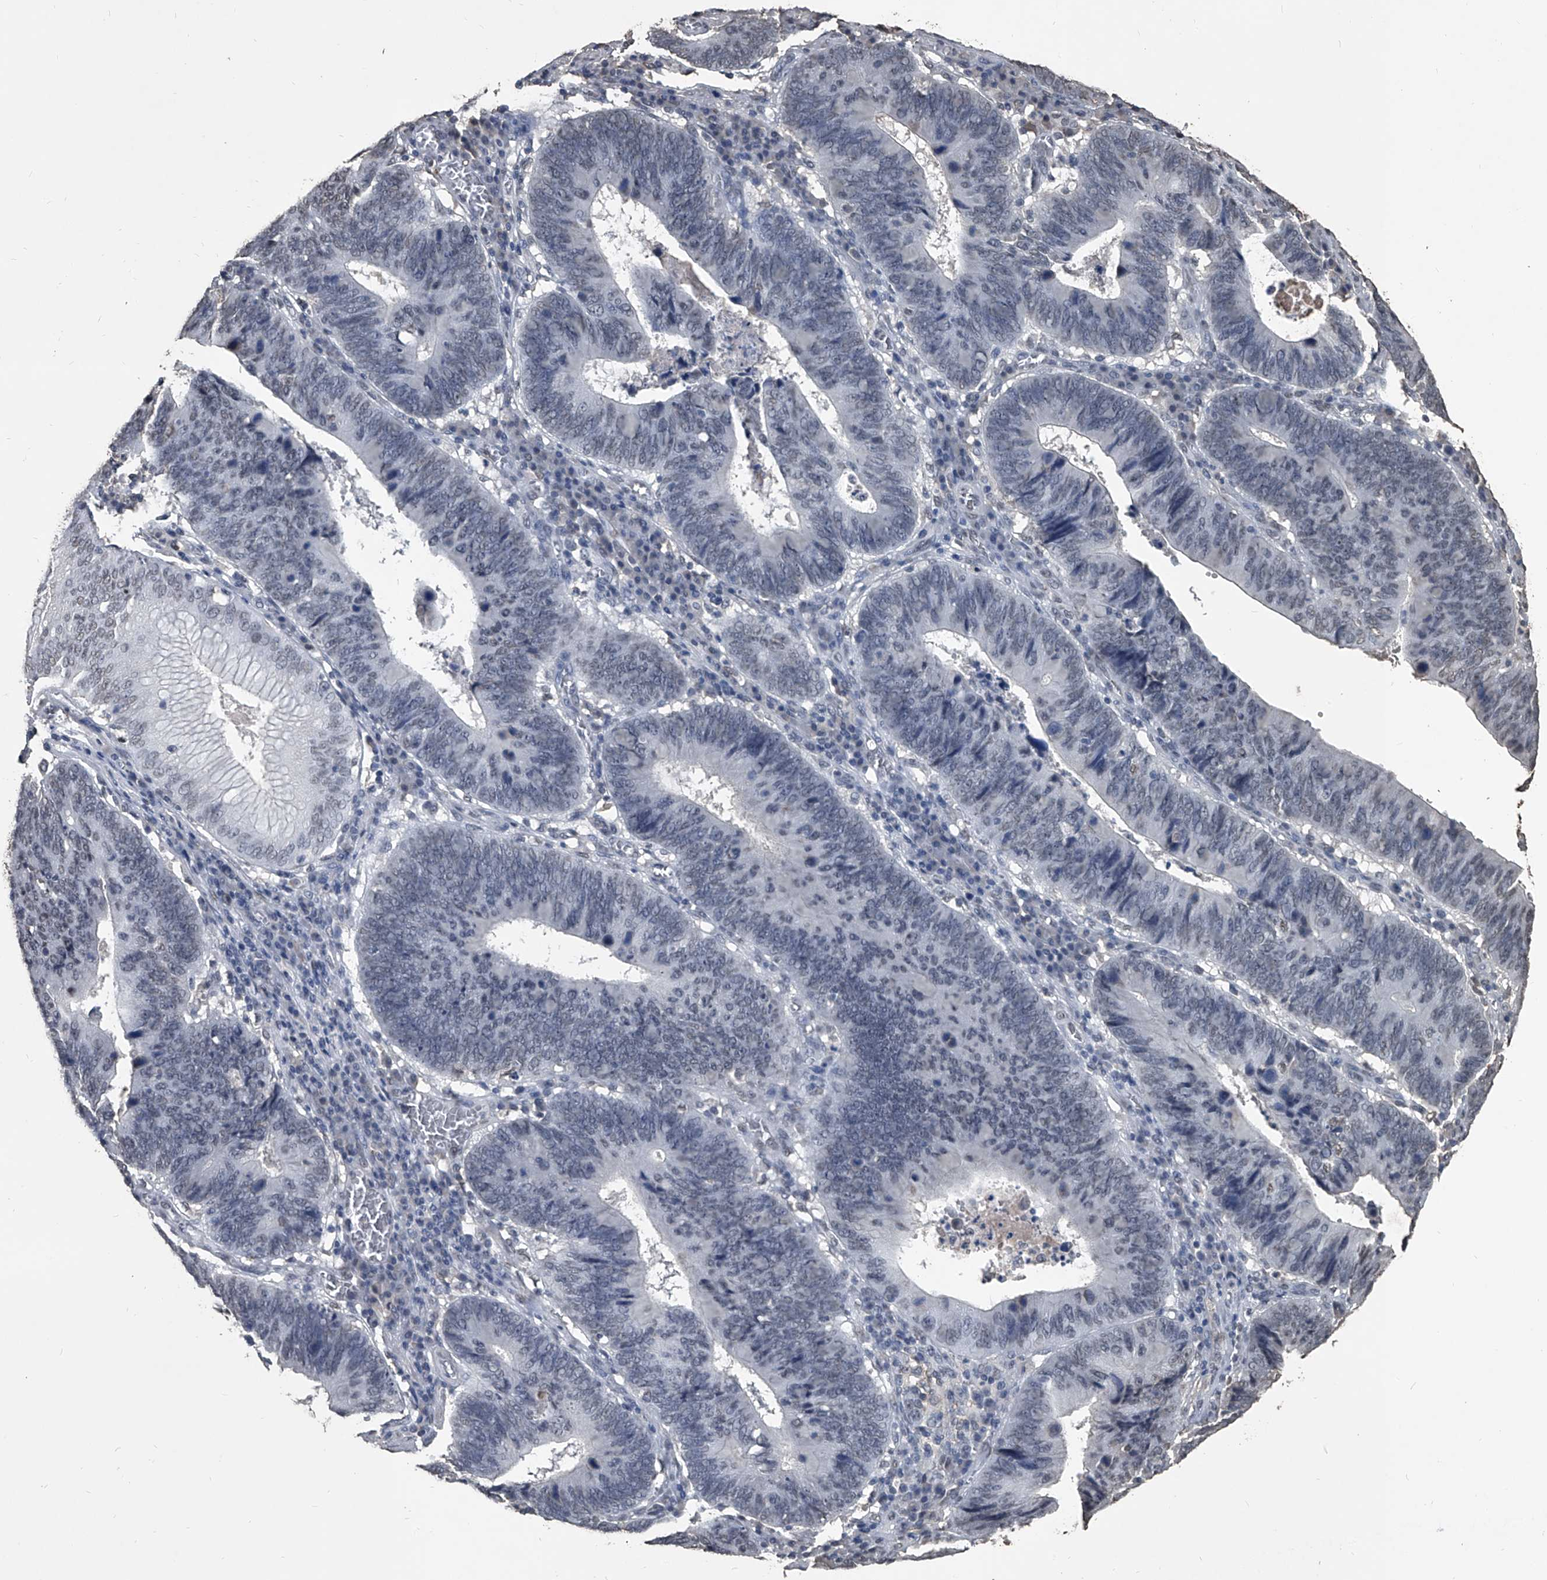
{"staining": {"intensity": "weak", "quantity": "<25%", "location": "nuclear"}, "tissue": "stomach cancer", "cell_type": "Tumor cells", "image_type": "cancer", "snomed": [{"axis": "morphology", "description": "Adenocarcinoma, NOS"}, {"axis": "topography", "description": "Stomach"}], "caption": "Tumor cells show no significant staining in stomach cancer. The staining is performed using DAB (3,3'-diaminobenzidine) brown chromogen with nuclei counter-stained in using hematoxylin.", "gene": "MATR3", "patient": {"sex": "male", "age": 59}}